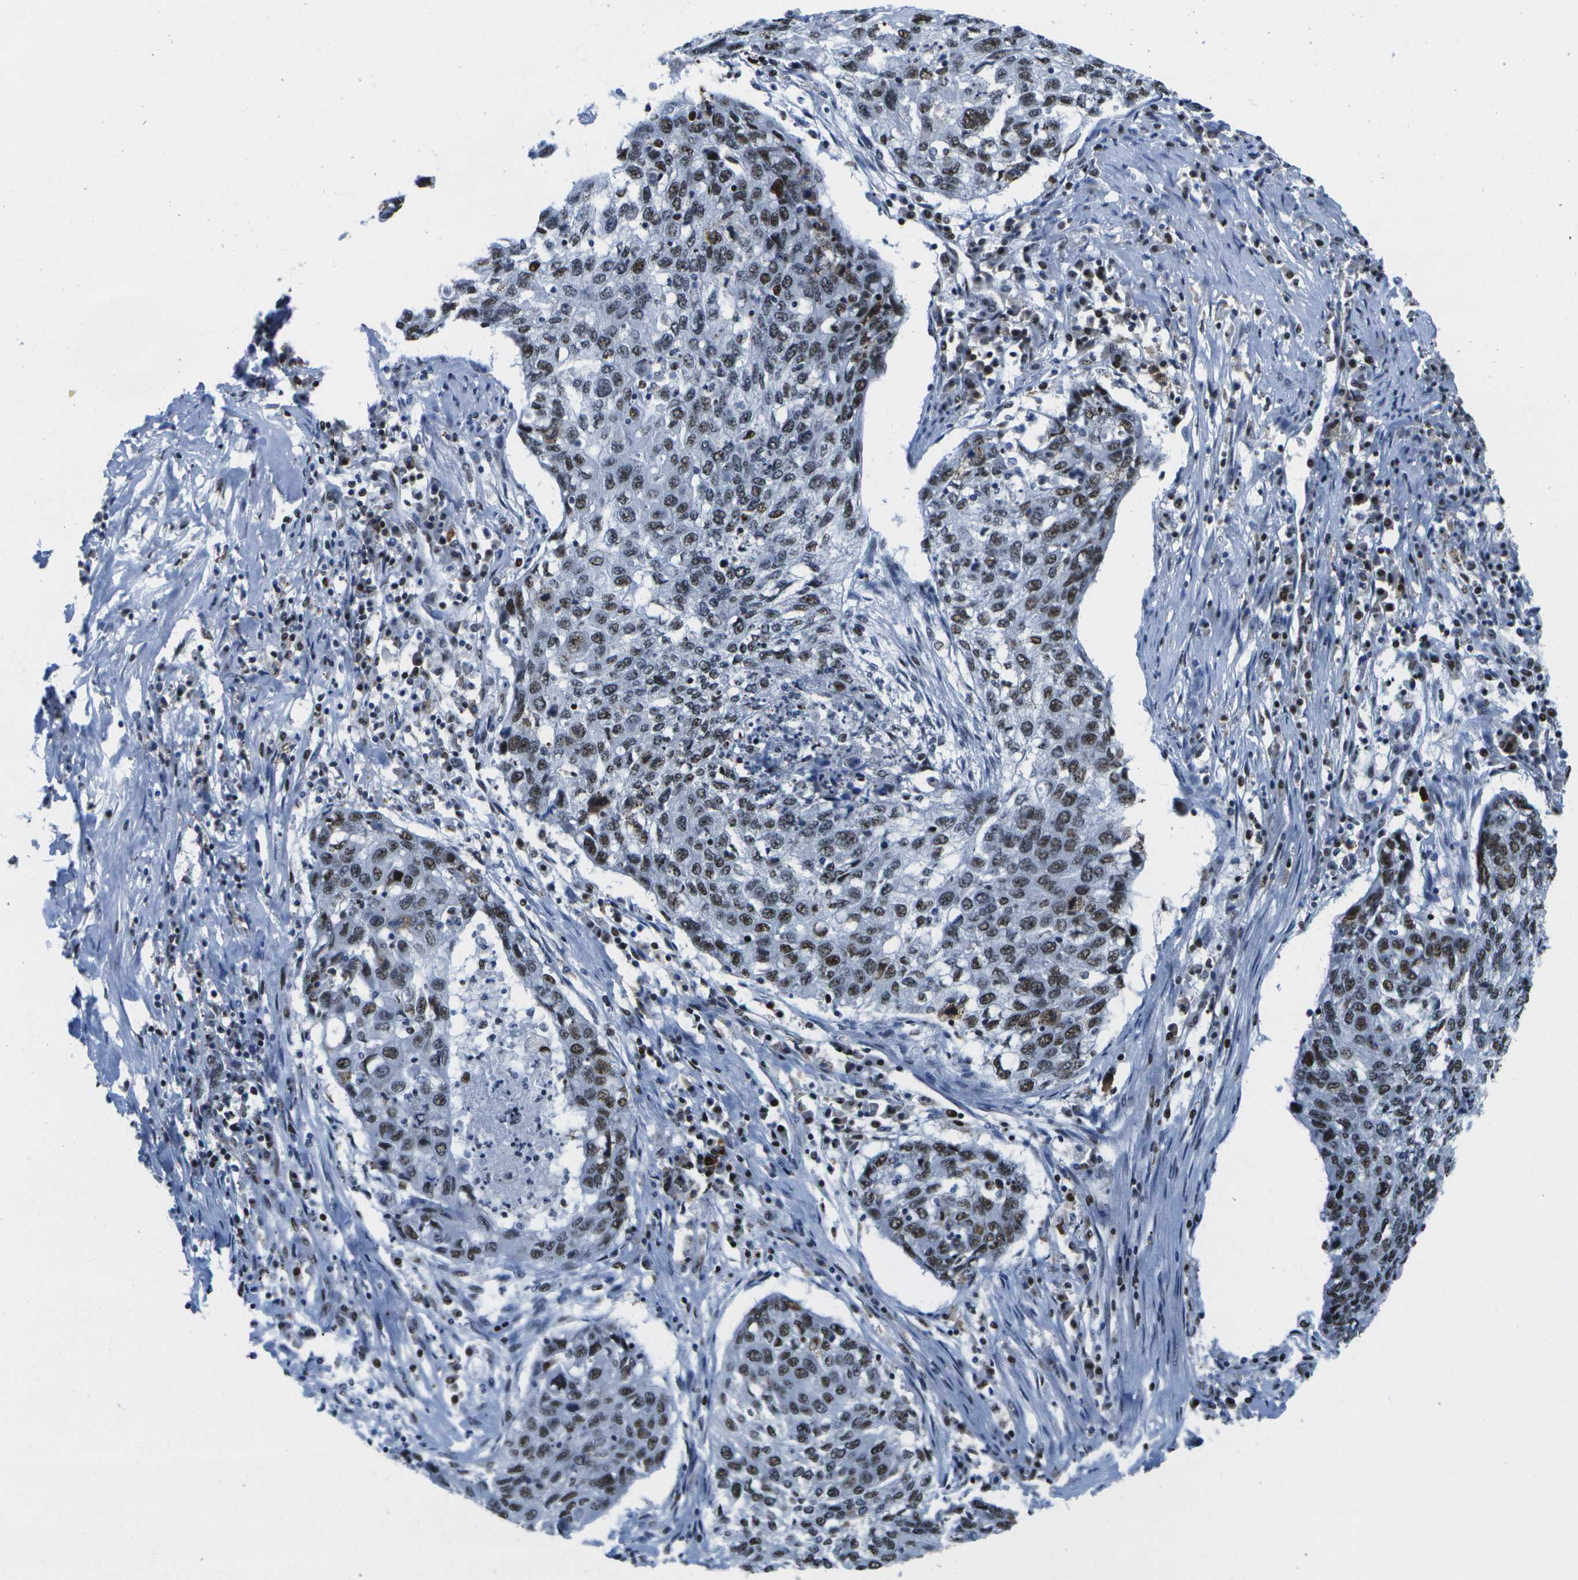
{"staining": {"intensity": "strong", "quantity": ">75%", "location": "nuclear"}, "tissue": "lung cancer", "cell_type": "Tumor cells", "image_type": "cancer", "snomed": [{"axis": "morphology", "description": "Squamous cell carcinoma, NOS"}, {"axis": "topography", "description": "Lung"}], "caption": "Immunohistochemistry (DAB (3,3'-diaminobenzidine)) staining of lung cancer (squamous cell carcinoma) shows strong nuclear protein staining in approximately >75% of tumor cells. (DAB = brown stain, brightfield microscopy at high magnification).", "gene": "NSRP1", "patient": {"sex": "female", "age": 63}}